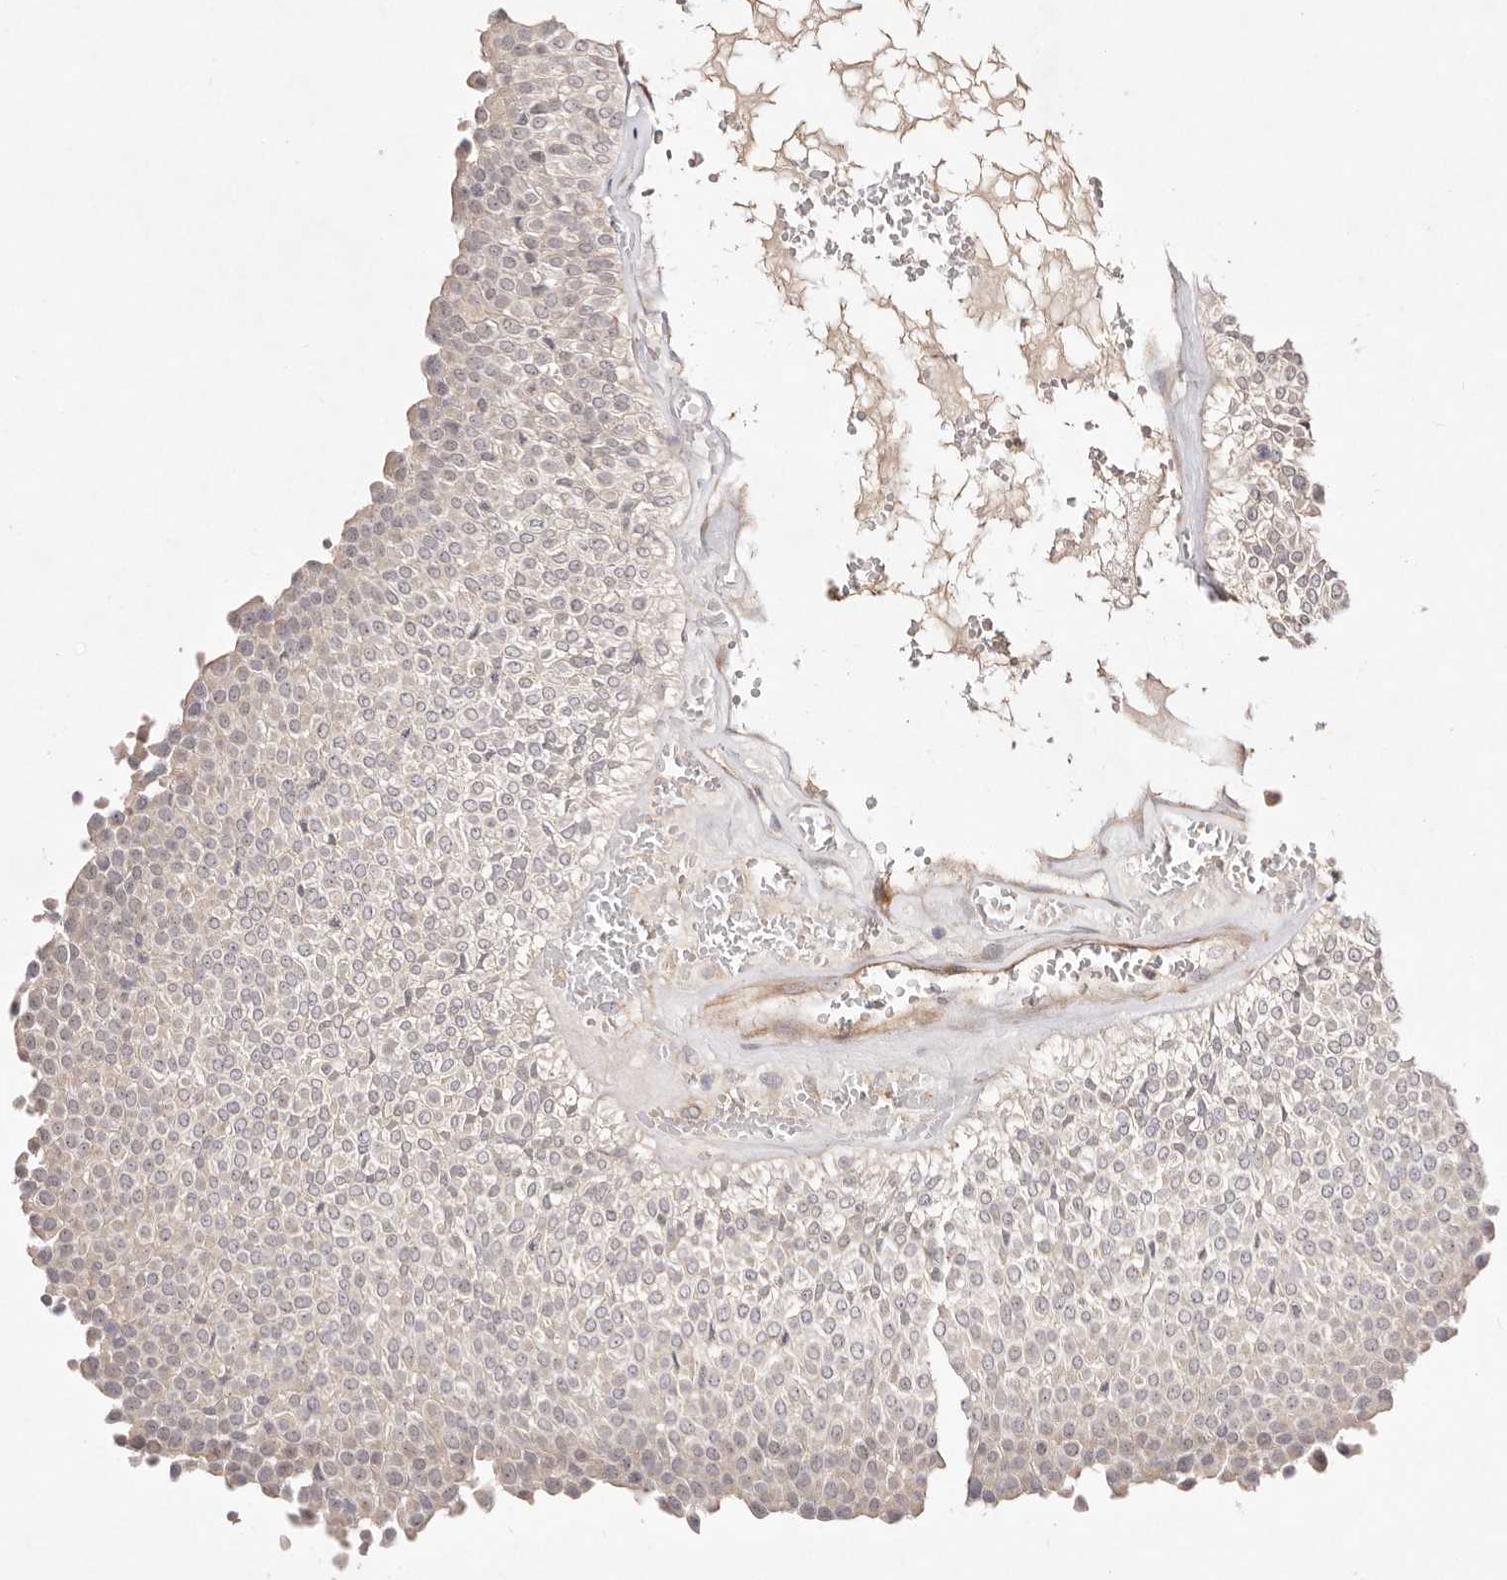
{"staining": {"intensity": "negative", "quantity": "none", "location": "none"}, "tissue": "urothelial cancer", "cell_type": "Tumor cells", "image_type": "cancer", "snomed": [{"axis": "morphology", "description": "Urothelial carcinoma, Low grade"}, {"axis": "topography", "description": "Urinary bladder"}], "caption": "Tumor cells show no significant staining in urothelial carcinoma (low-grade).", "gene": "MTMR11", "patient": {"sex": "male", "age": 78}}